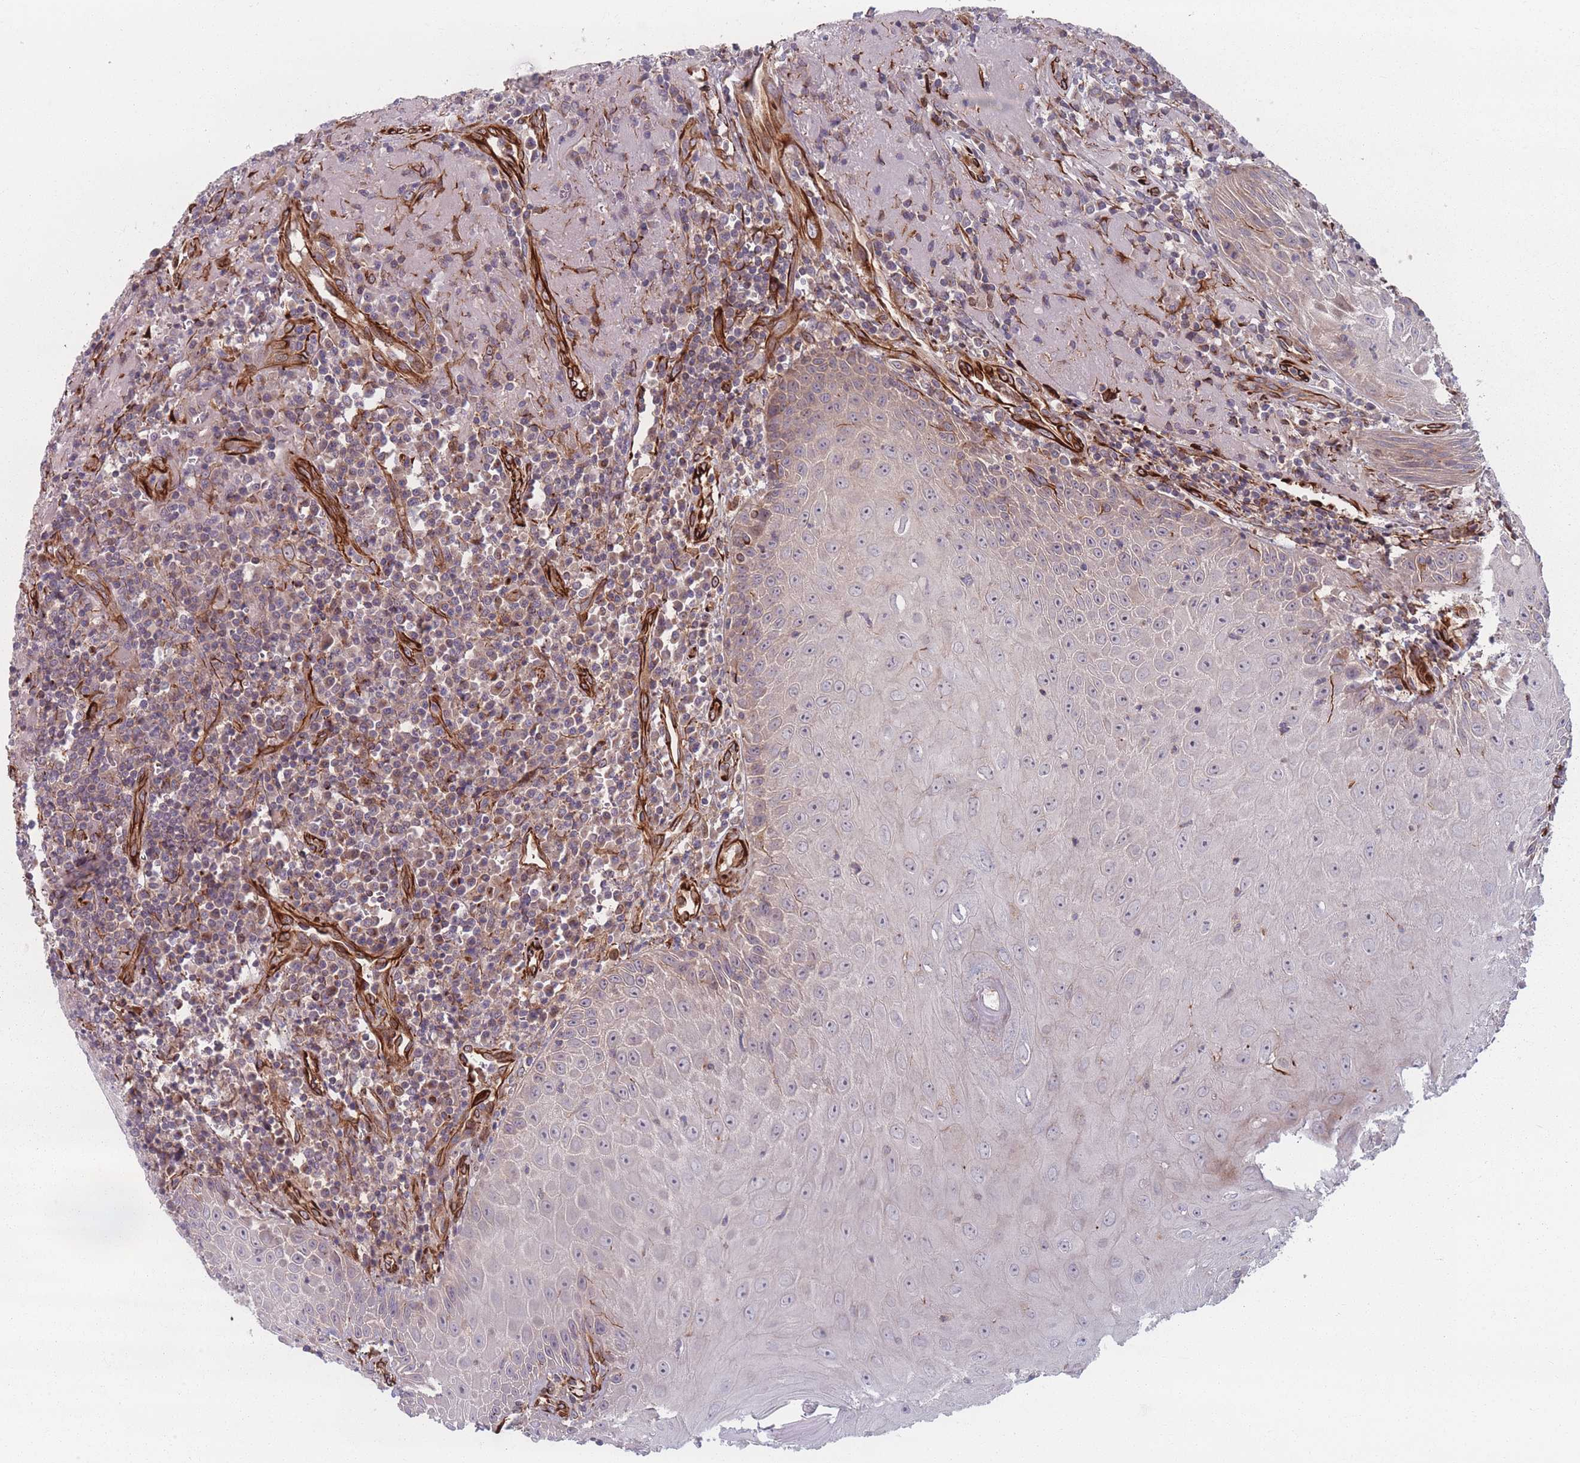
{"staining": {"intensity": "weak", "quantity": "<25%", "location": "cytoplasmic/membranous"}, "tissue": "head and neck cancer", "cell_type": "Tumor cells", "image_type": "cancer", "snomed": [{"axis": "morphology", "description": "Normal tissue, NOS"}, {"axis": "morphology", "description": "Squamous cell carcinoma, NOS"}, {"axis": "topography", "description": "Oral tissue"}, {"axis": "topography", "description": "Head-Neck"}], "caption": "A photomicrograph of human head and neck squamous cell carcinoma is negative for staining in tumor cells.", "gene": "EEF1AKMT2", "patient": {"sex": "female", "age": 70}}